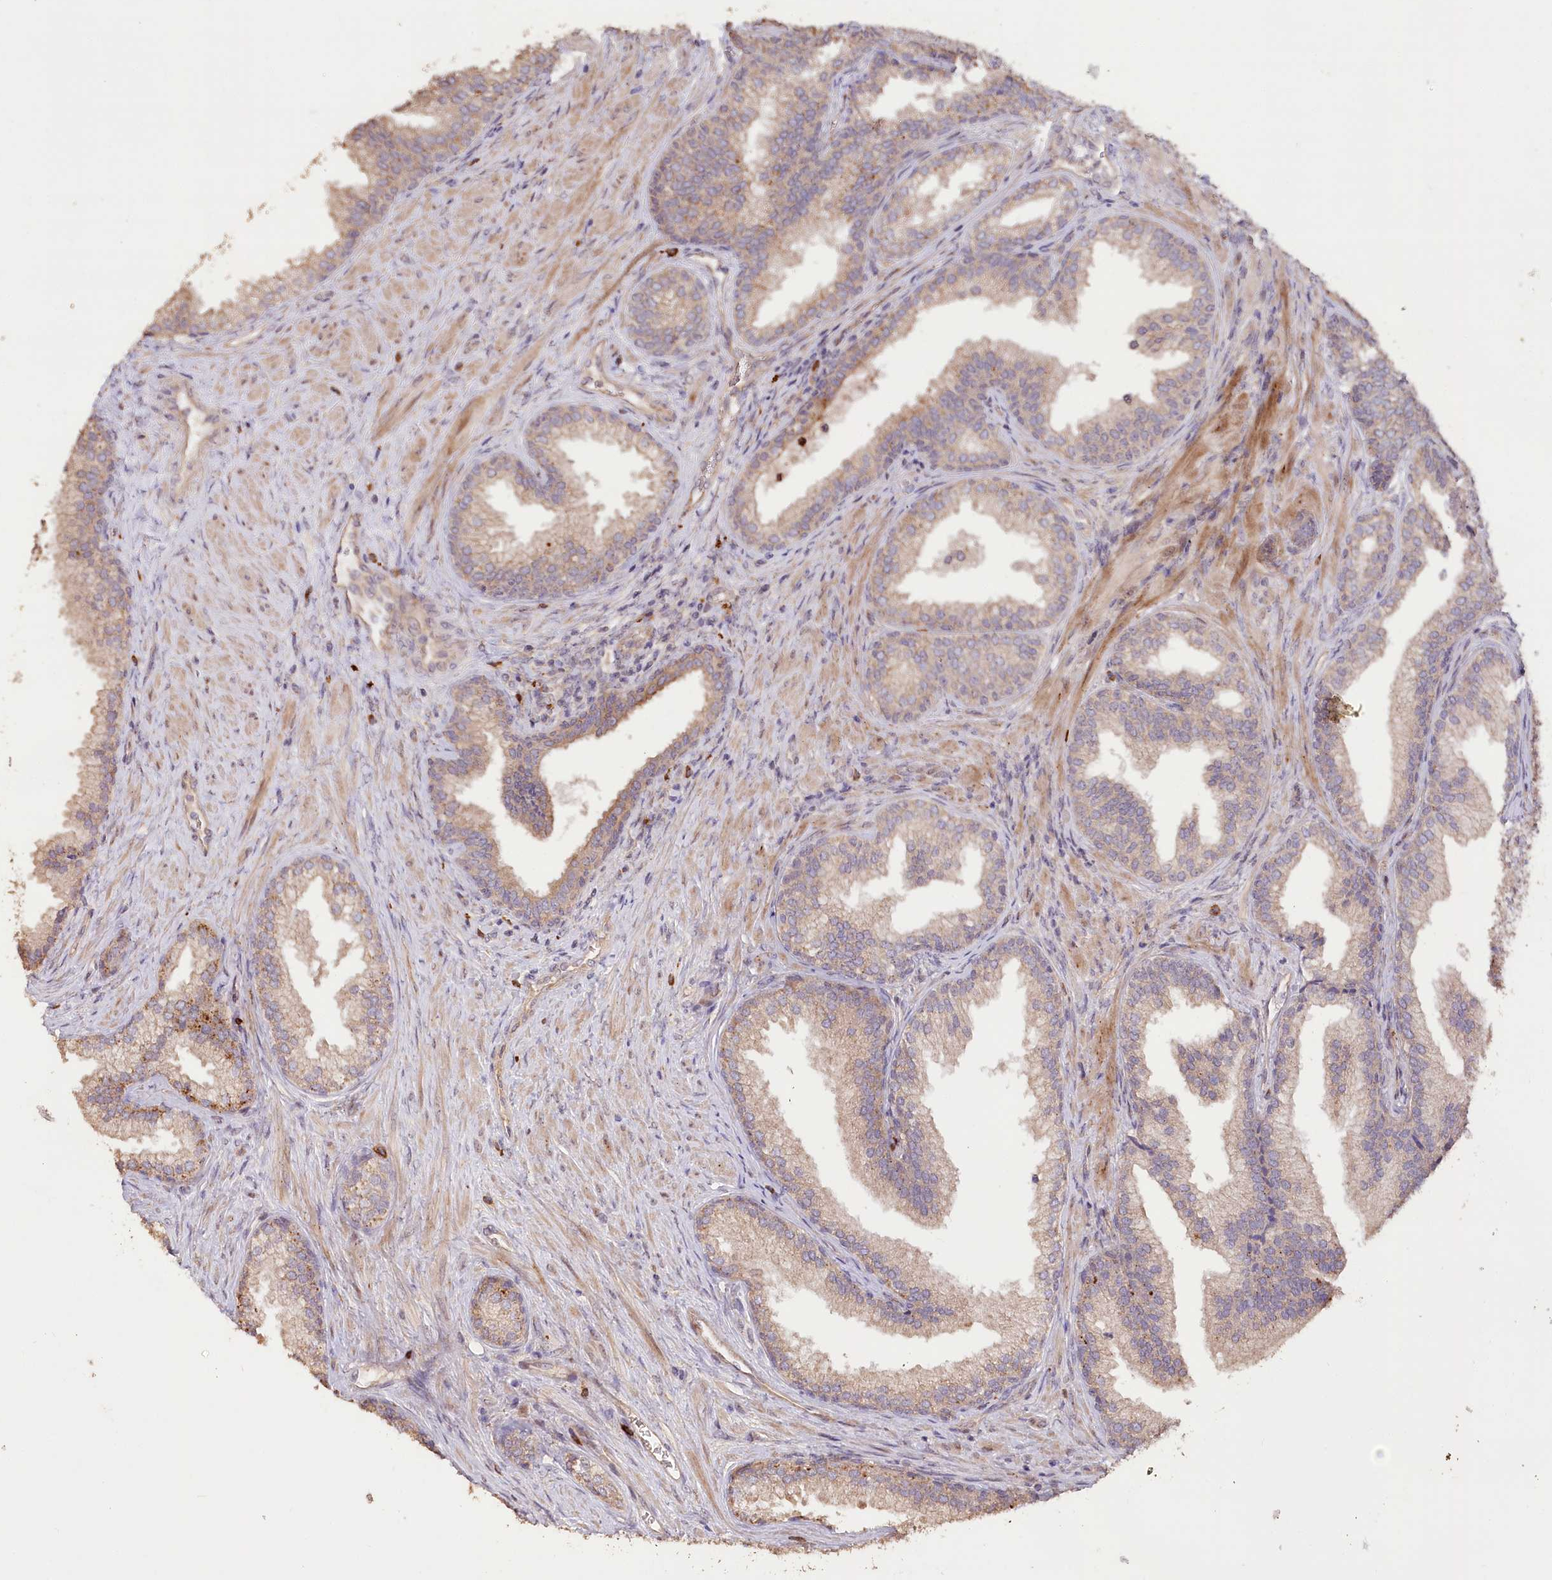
{"staining": {"intensity": "weak", "quantity": ">75%", "location": "cytoplasmic/membranous"}, "tissue": "prostate", "cell_type": "Glandular cells", "image_type": "normal", "snomed": [{"axis": "morphology", "description": "Normal tissue, NOS"}, {"axis": "topography", "description": "Prostate"}], "caption": "The immunohistochemical stain highlights weak cytoplasmic/membranous positivity in glandular cells of benign prostate.", "gene": "IRAK1BP1", "patient": {"sex": "male", "age": 76}}